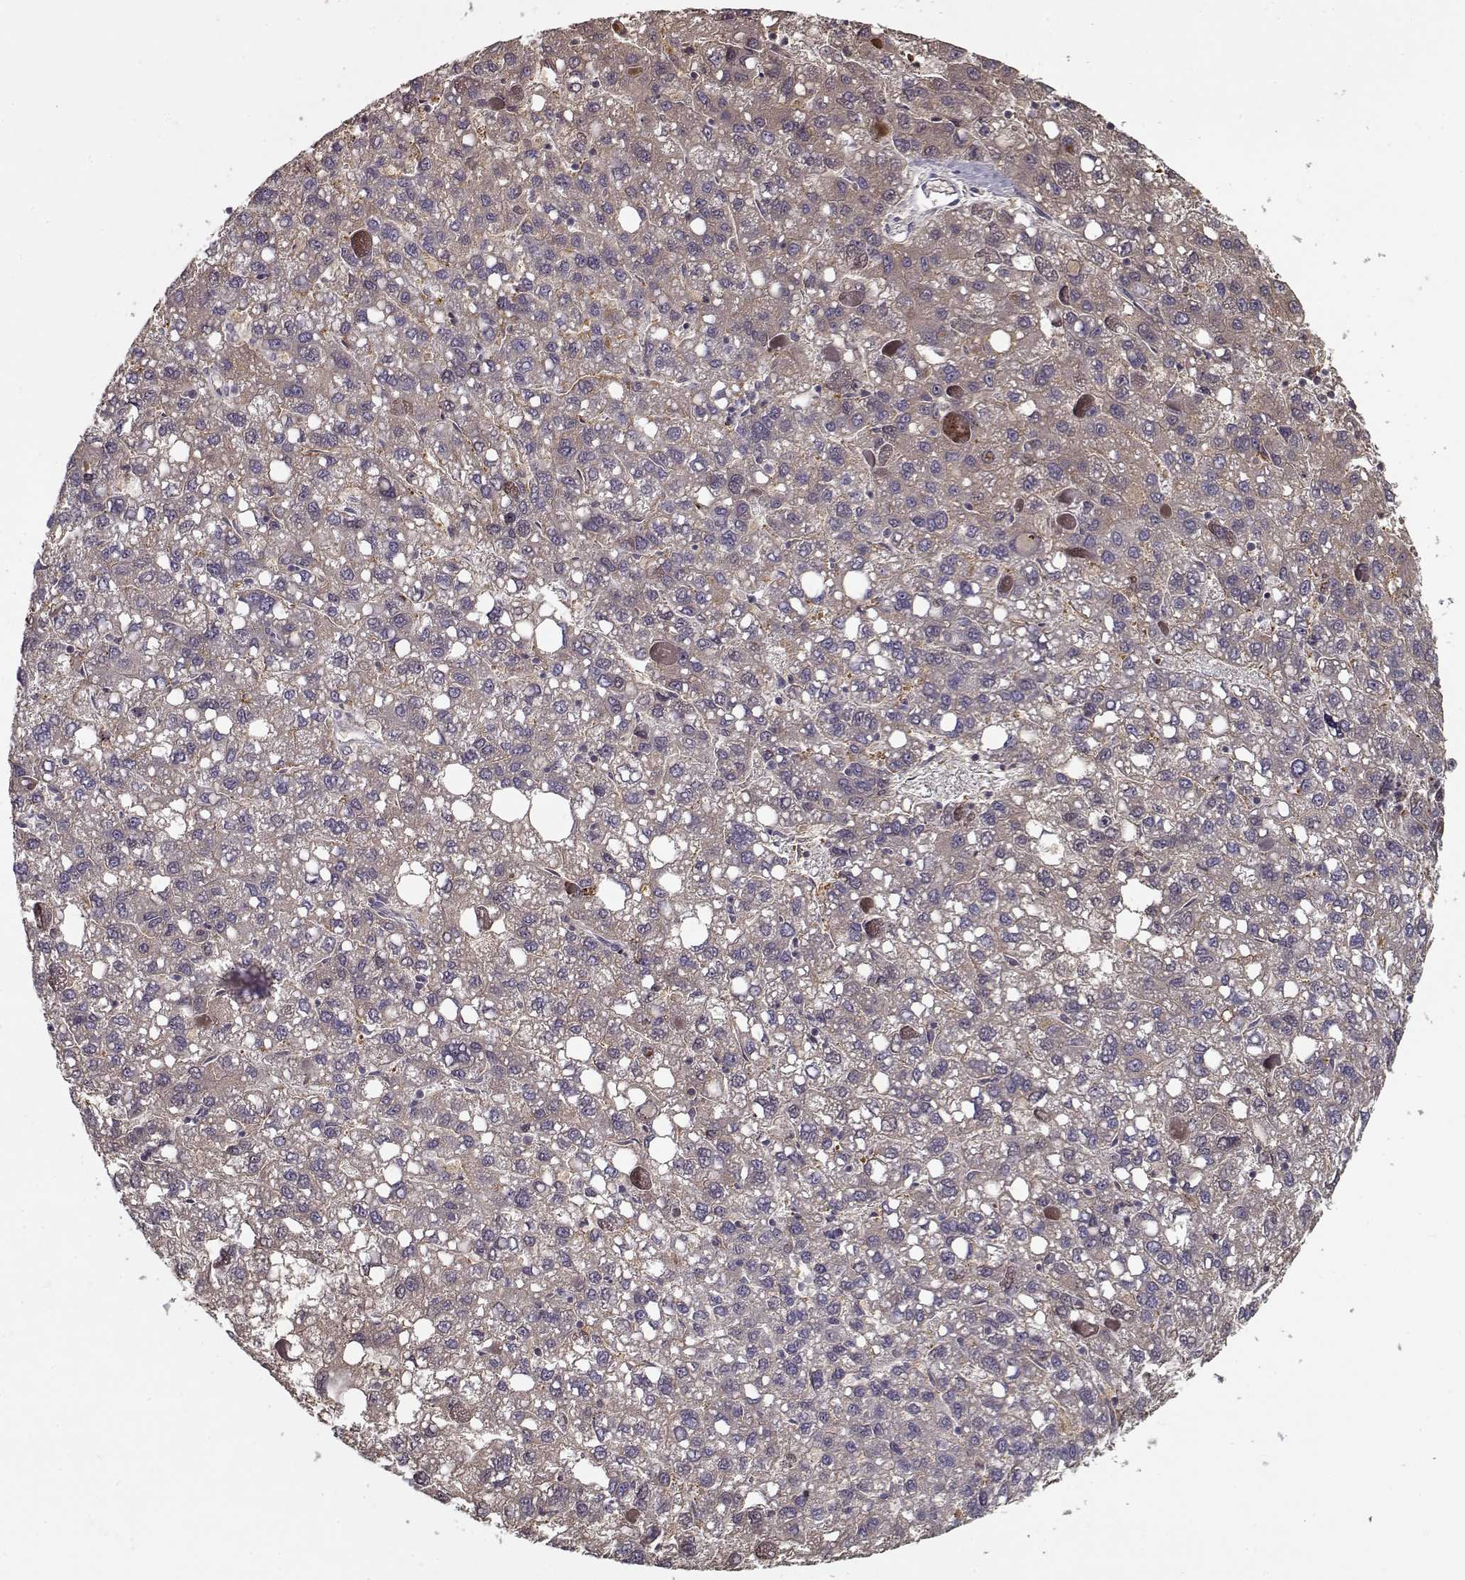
{"staining": {"intensity": "negative", "quantity": "none", "location": "none"}, "tissue": "liver cancer", "cell_type": "Tumor cells", "image_type": "cancer", "snomed": [{"axis": "morphology", "description": "Carcinoma, Hepatocellular, NOS"}, {"axis": "topography", "description": "Liver"}], "caption": "Tumor cells are negative for protein expression in human liver cancer (hepatocellular carcinoma).", "gene": "AFM", "patient": {"sex": "female", "age": 82}}